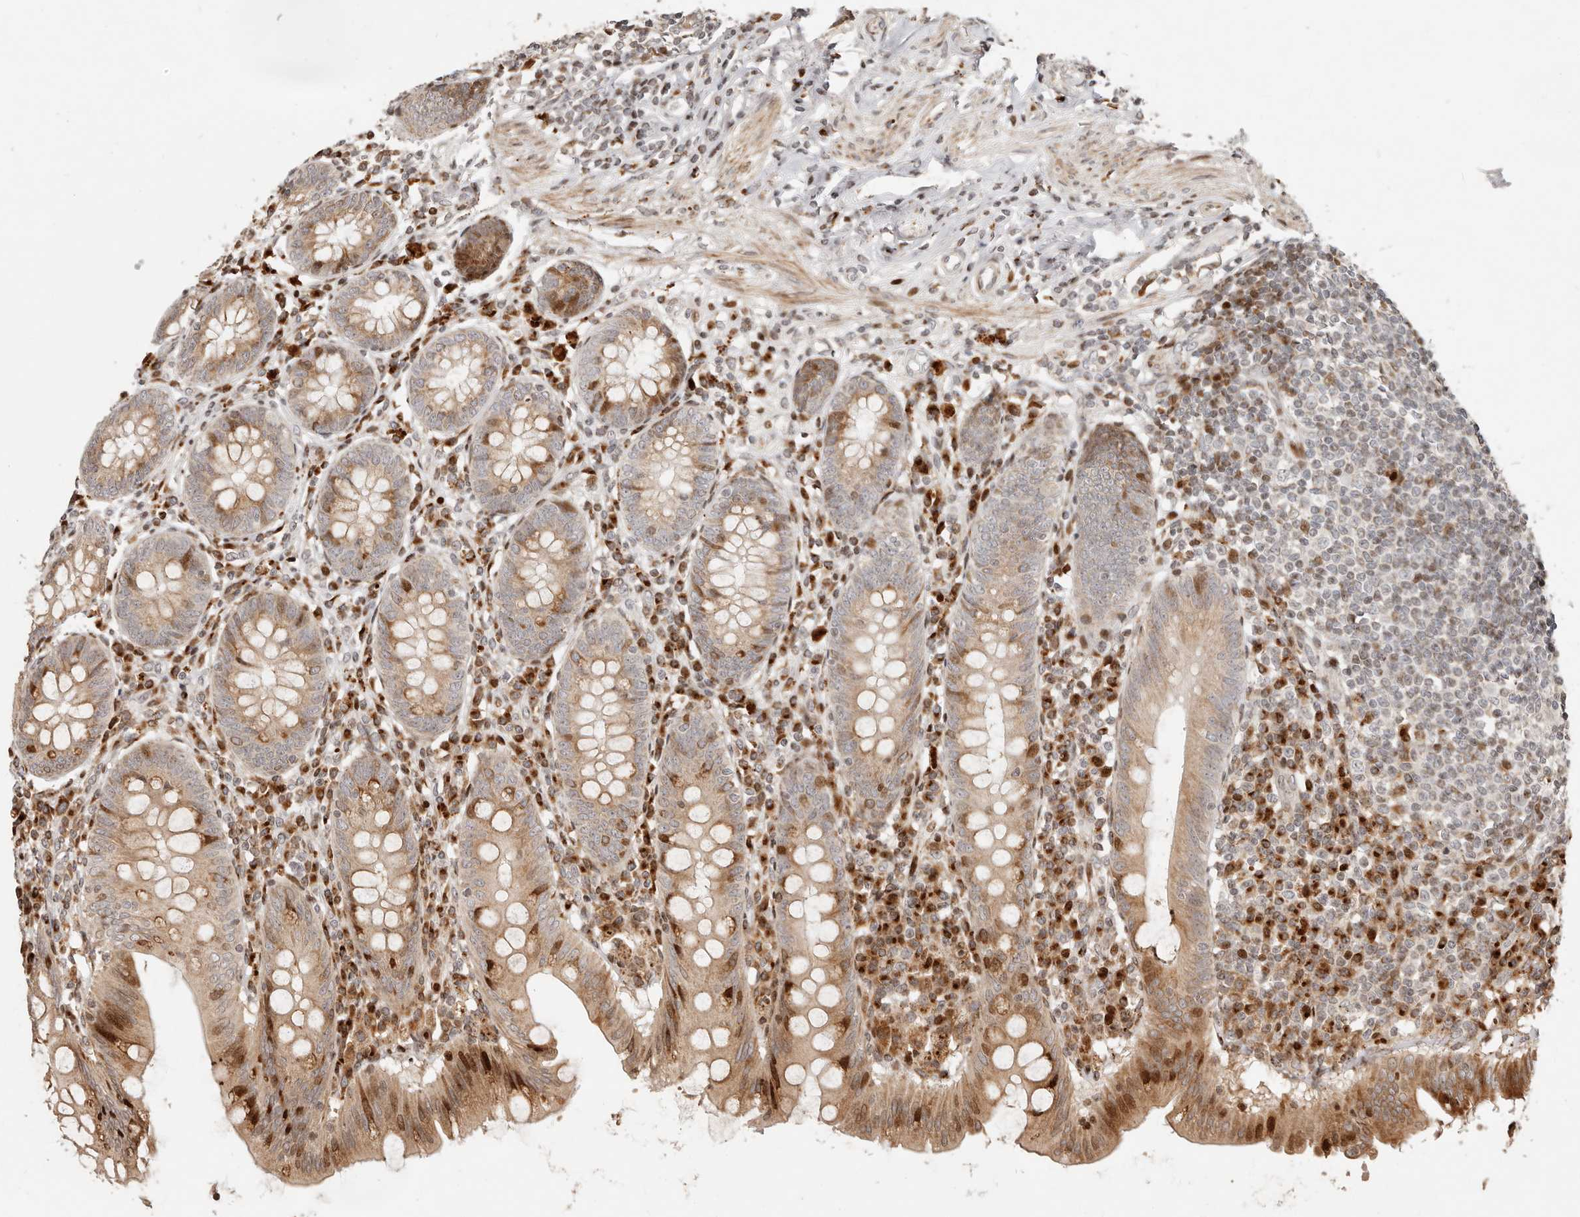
{"staining": {"intensity": "moderate", "quantity": ">75%", "location": "cytoplasmic/membranous,nuclear"}, "tissue": "appendix", "cell_type": "Glandular cells", "image_type": "normal", "snomed": [{"axis": "morphology", "description": "Normal tissue, NOS"}, {"axis": "topography", "description": "Appendix"}], "caption": "Unremarkable appendix shows moderate cytoplasmic/membranous,nuclear staining in approximately >75% of glandular cells, visualized by immunohistochemistry. The staining was performed using DAB to visualize the protein expression in brown, while the nuclei were stained in blue with hematoxylin (Magnification: 20x).", "gene": "TRIM4", "patient": {"sex": "female", "age": 54}}